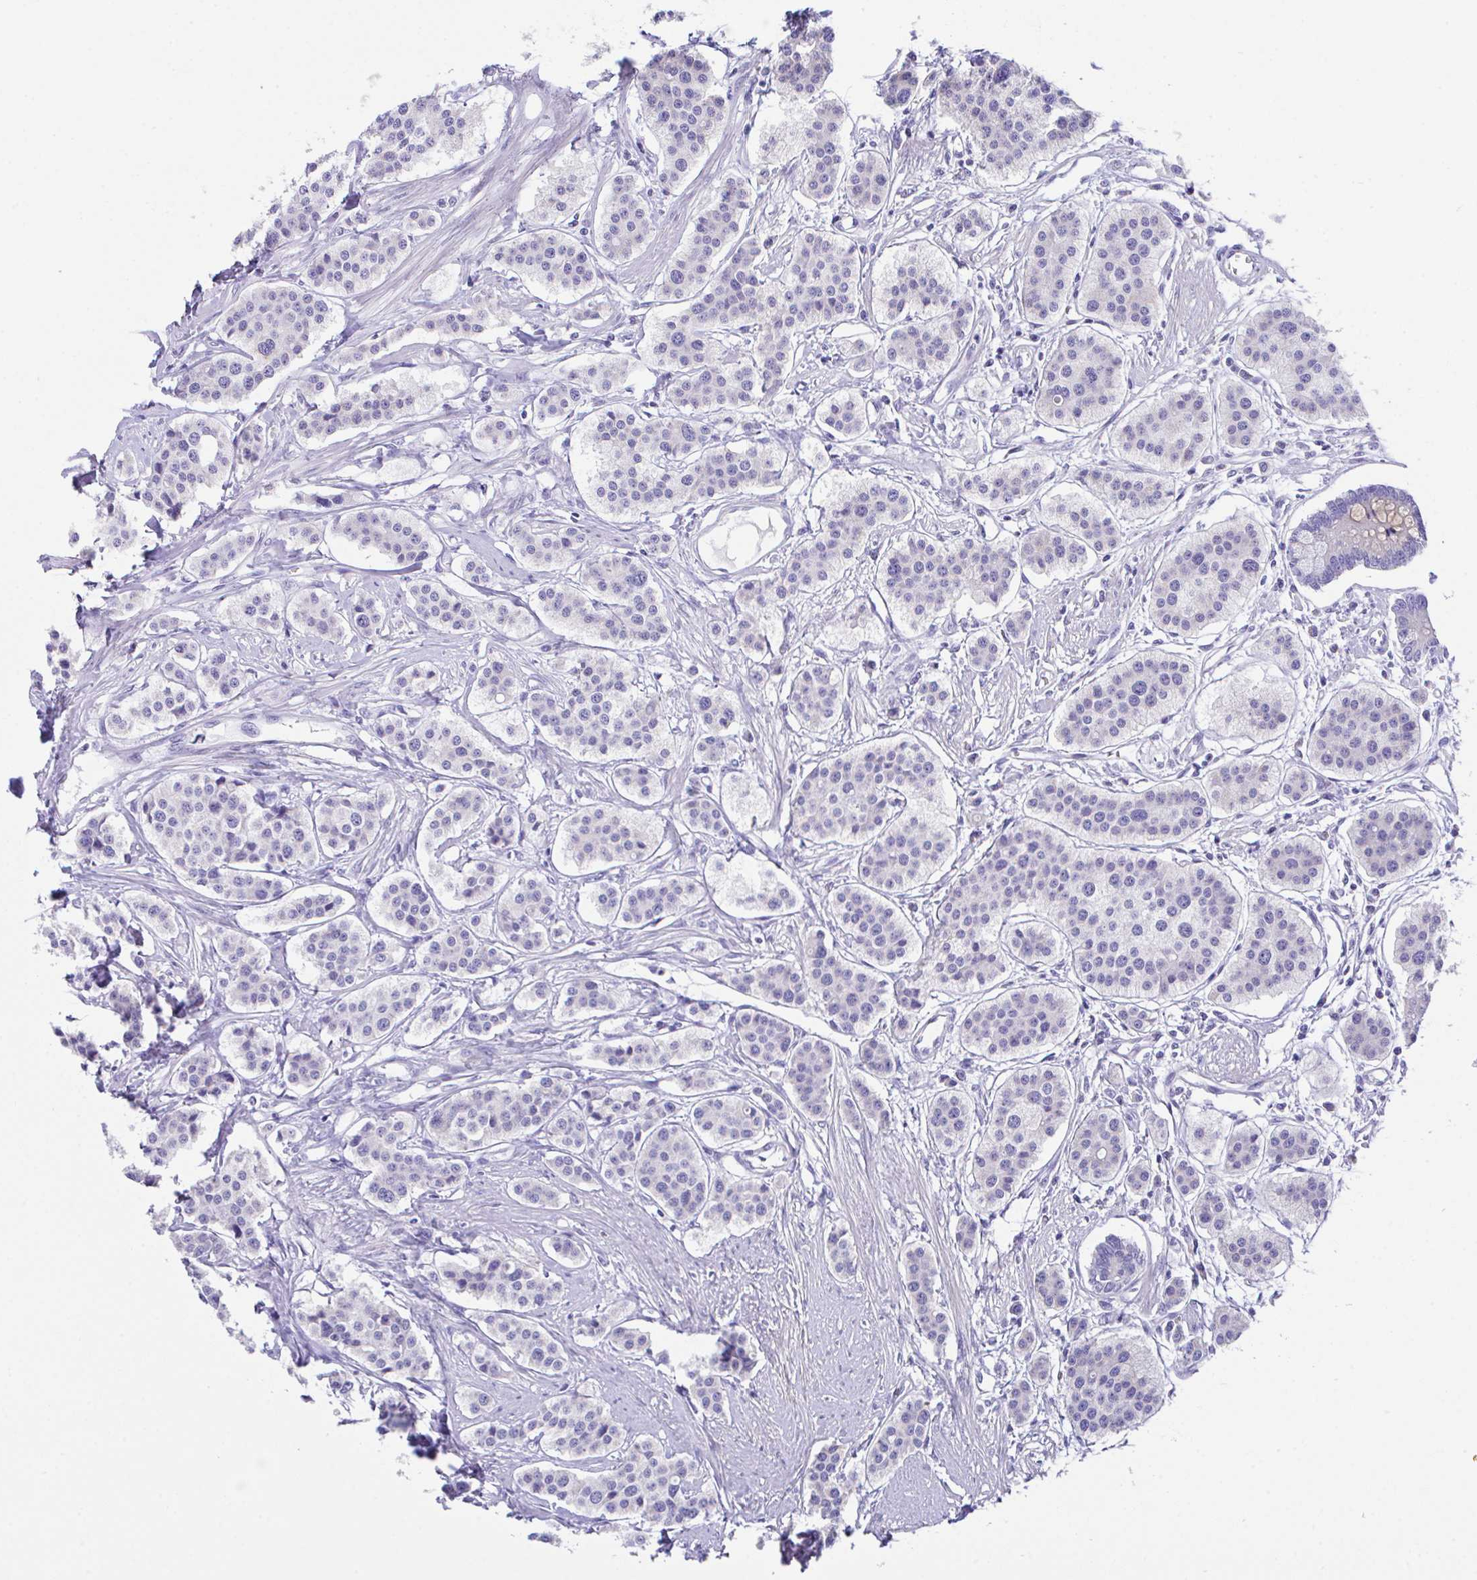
{"staining": {"intensity": "negative", "quantity": "none", "location": "none"}, "tissue": "carcinoid", "cell_type": "Tumor cells", "image_type": "cancer", "snomed": [{"axis": "morphology", "description": "Carcinoid, malignant, NOS"}, {"axis": "topography", "description": "Small intestine"}], "caption": "This histopathology image is of malignant carcinoid stained with IHC to label a protein in brown with the nuclei are counter-stained blue. There is no staining in tumor cells.", "gene": "SLC16A6", "patient": {"sex": "male", "age": 60}}